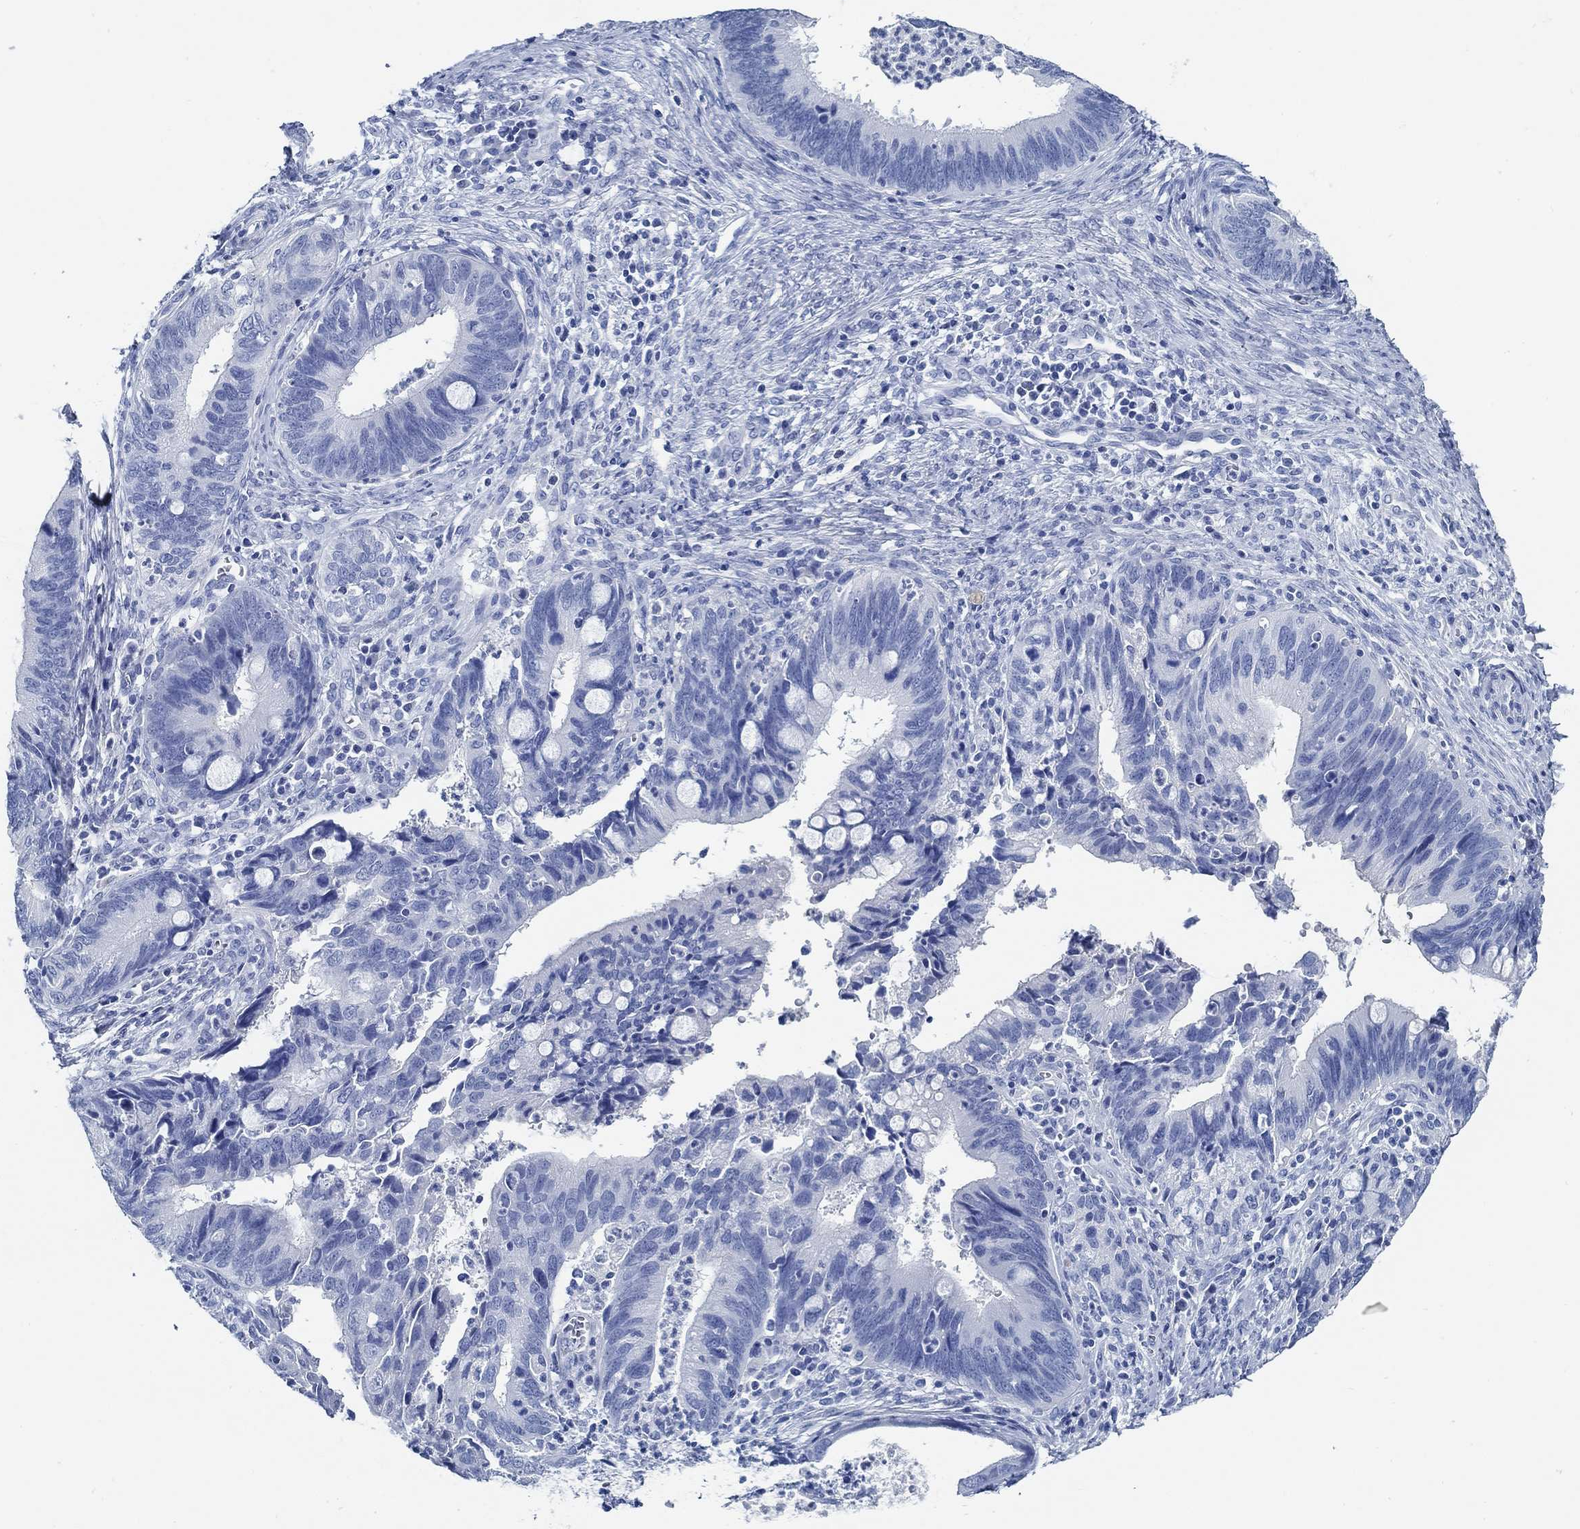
{"staining": {"intensity": "negative", "quantity": "none", "location": "none"}, "tissue": "cervical cancer", "cell_type": "Tumor cells", "image_type": "cancer", "snomed": [{"axis": "morphology", "description": "Adenocarcinoma, NOS"}, {"axis": "topography", "description": "Cervix"}], "caption": "There is no significant positivity in tumor cells of cervical adenocarcinoma. (DAB IHC visualized using brightfield microscopy, high magnification).", "gene": "SLC45A1", "patient": {"sex": "female", "age": 42}}